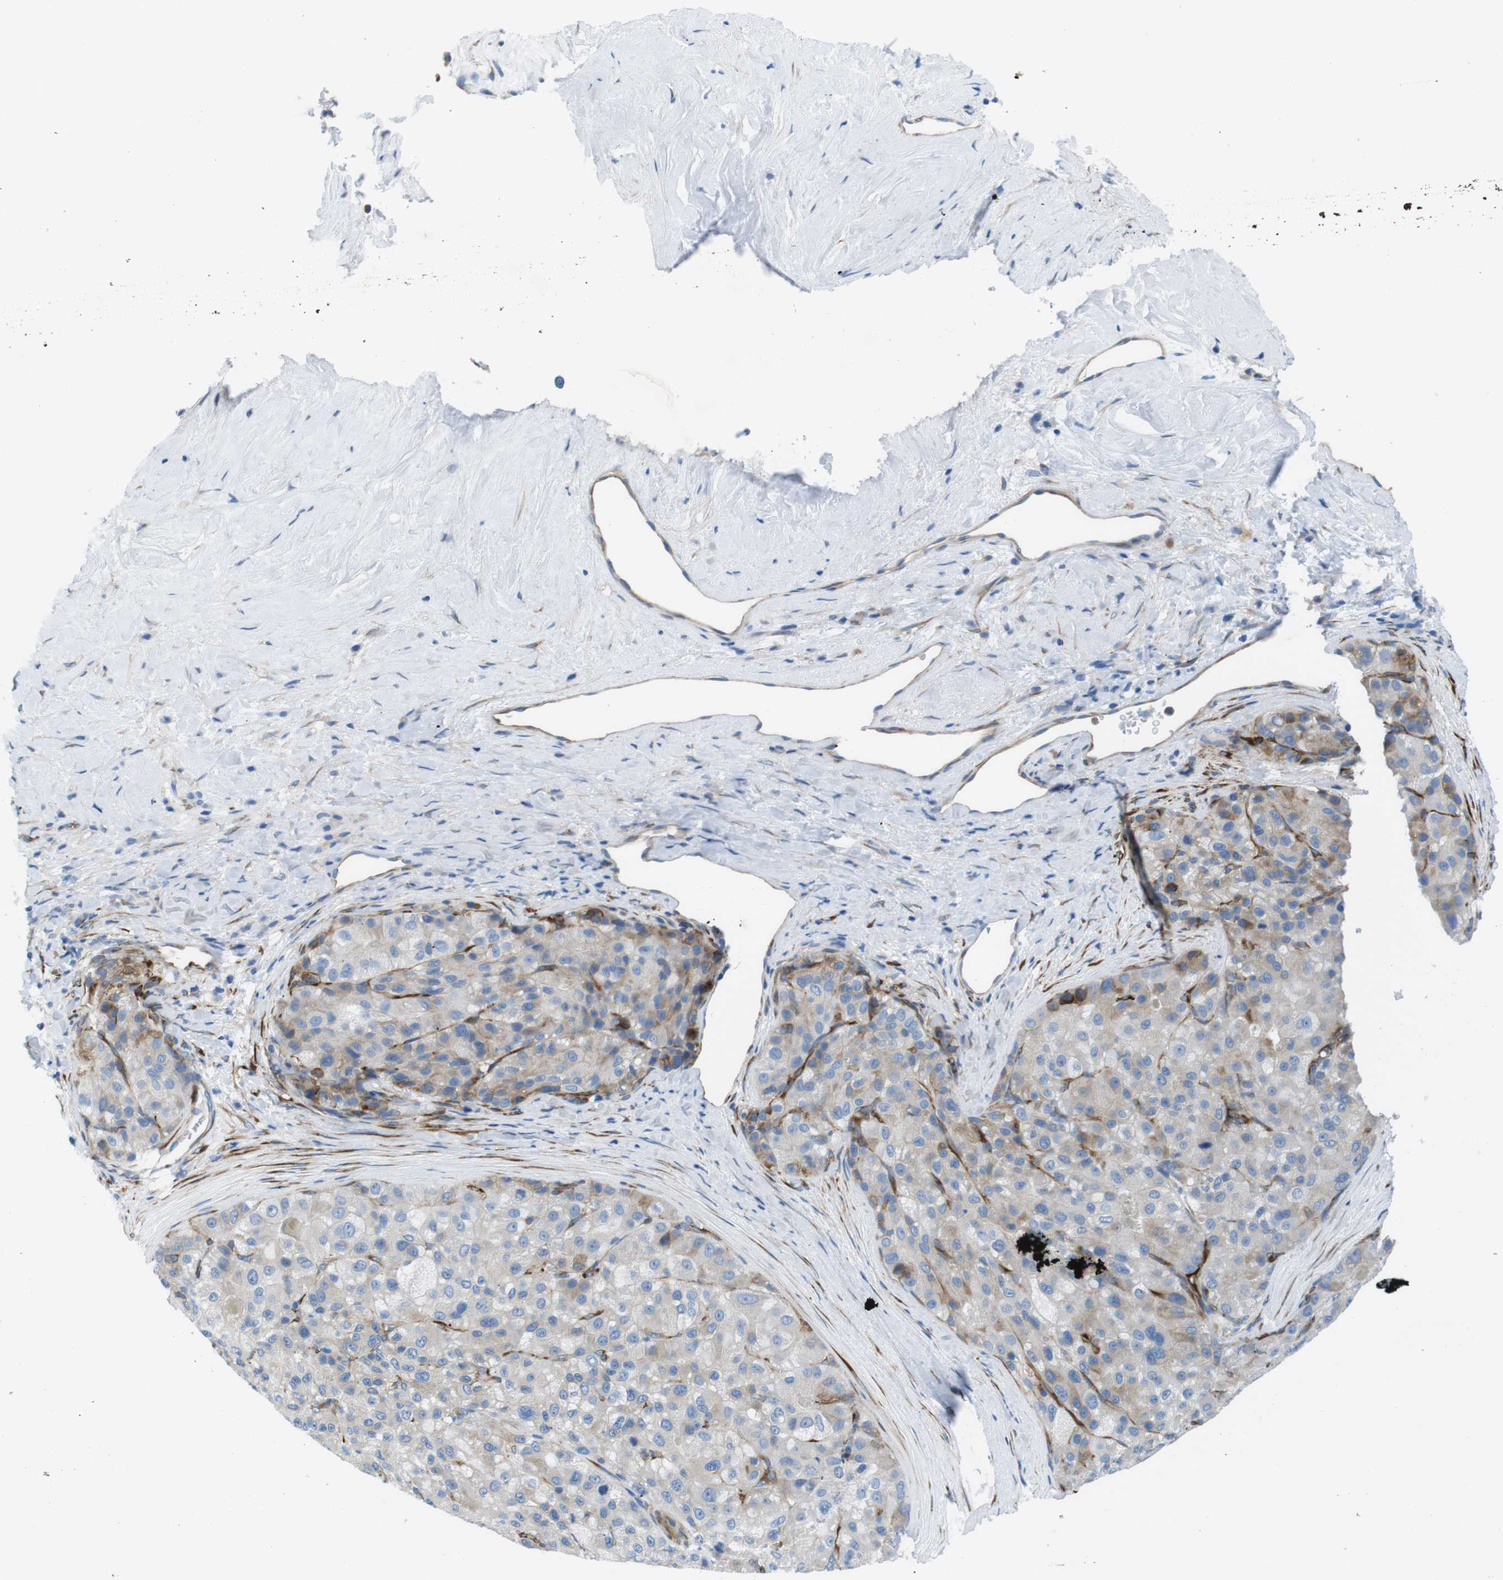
{"staining": {"intensity": "weak", "quantity": ">75%", "location": "cytoplasmic/membranous"}, "tissue": "liver cancer", "cell_type": "Tumor cells", "image_type": "cancer", "snomed": [{"axis": "morphology", "description": "Carcinoma, Hepatocellular, NOS"}, {"axis": "topography", "description": "Liver"}], "caption": "Protein expression analysis of human liver cancer (hepatocellular carcinoma) reveals weak cytoplasmic/membranous staining in approximately >75% of tumor cells. (brown staining indicates protein expression, while blue staining denotes nuclei).", "gene": "EMP2", "patient": {"sex": "male", "age": 80}}